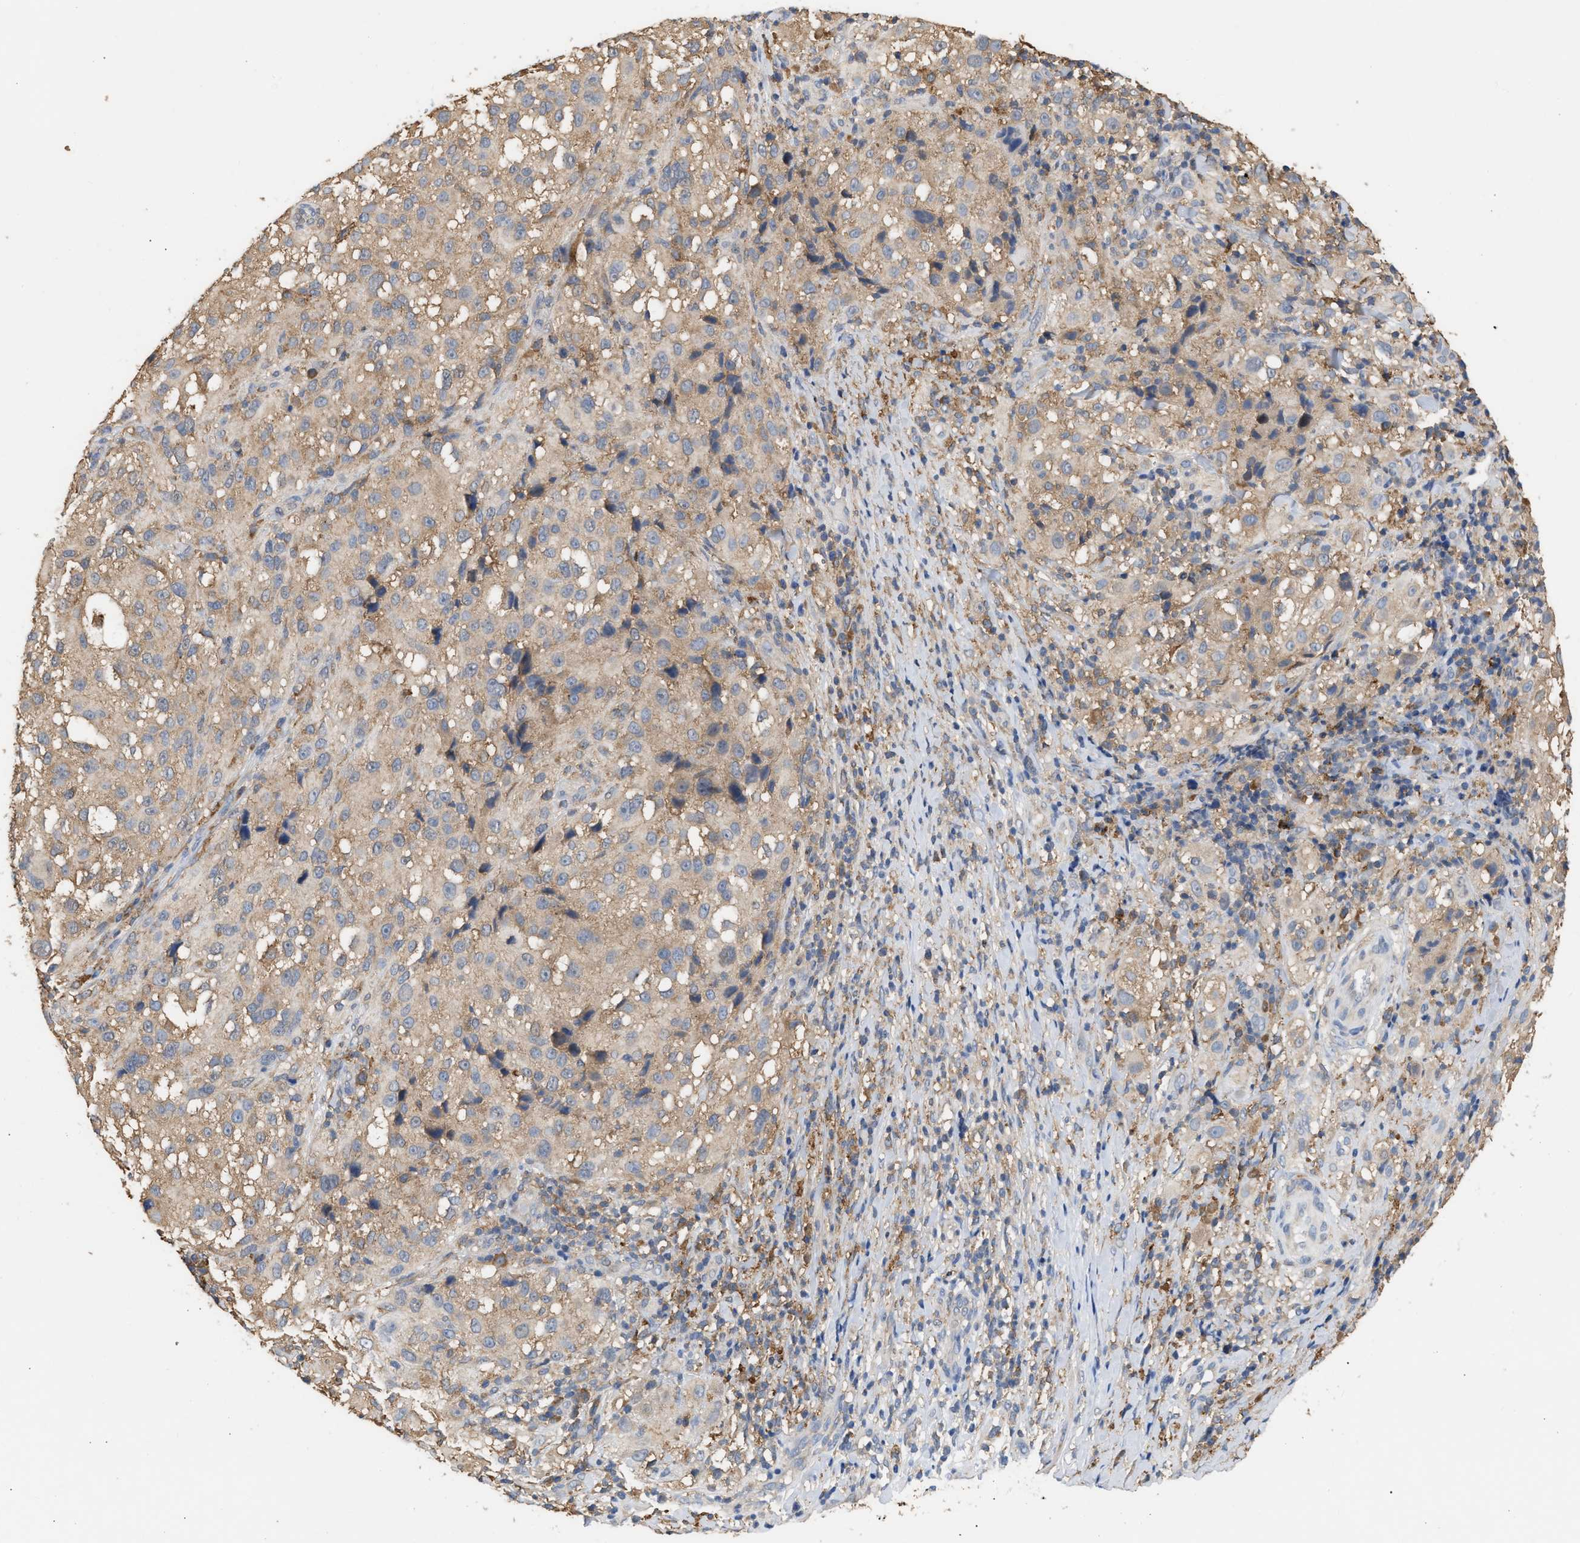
{"staining": {"intensity": "moderate", "quantity": ">75%", "location": "cytoplasmic/membranous"}, "tissue": "melanoma", "cell_type": "Tumor cells", "image_type": "cancer", "snomed": [{"axis": "morphology", "description": "Necrosis, NOS"}, {"axis": "morphology", "description": "Malignant melanoma, NOS"}, {"axis": "topography", "description": "Skin"}], "caption": "The image demonstrates a brown stain indicating the presence of a protein in the cytoplasmic/membranous of tumor cells in malignant melanoma.", "gene": "GCN1", "patient": {"sex": "female", "age": 87}}